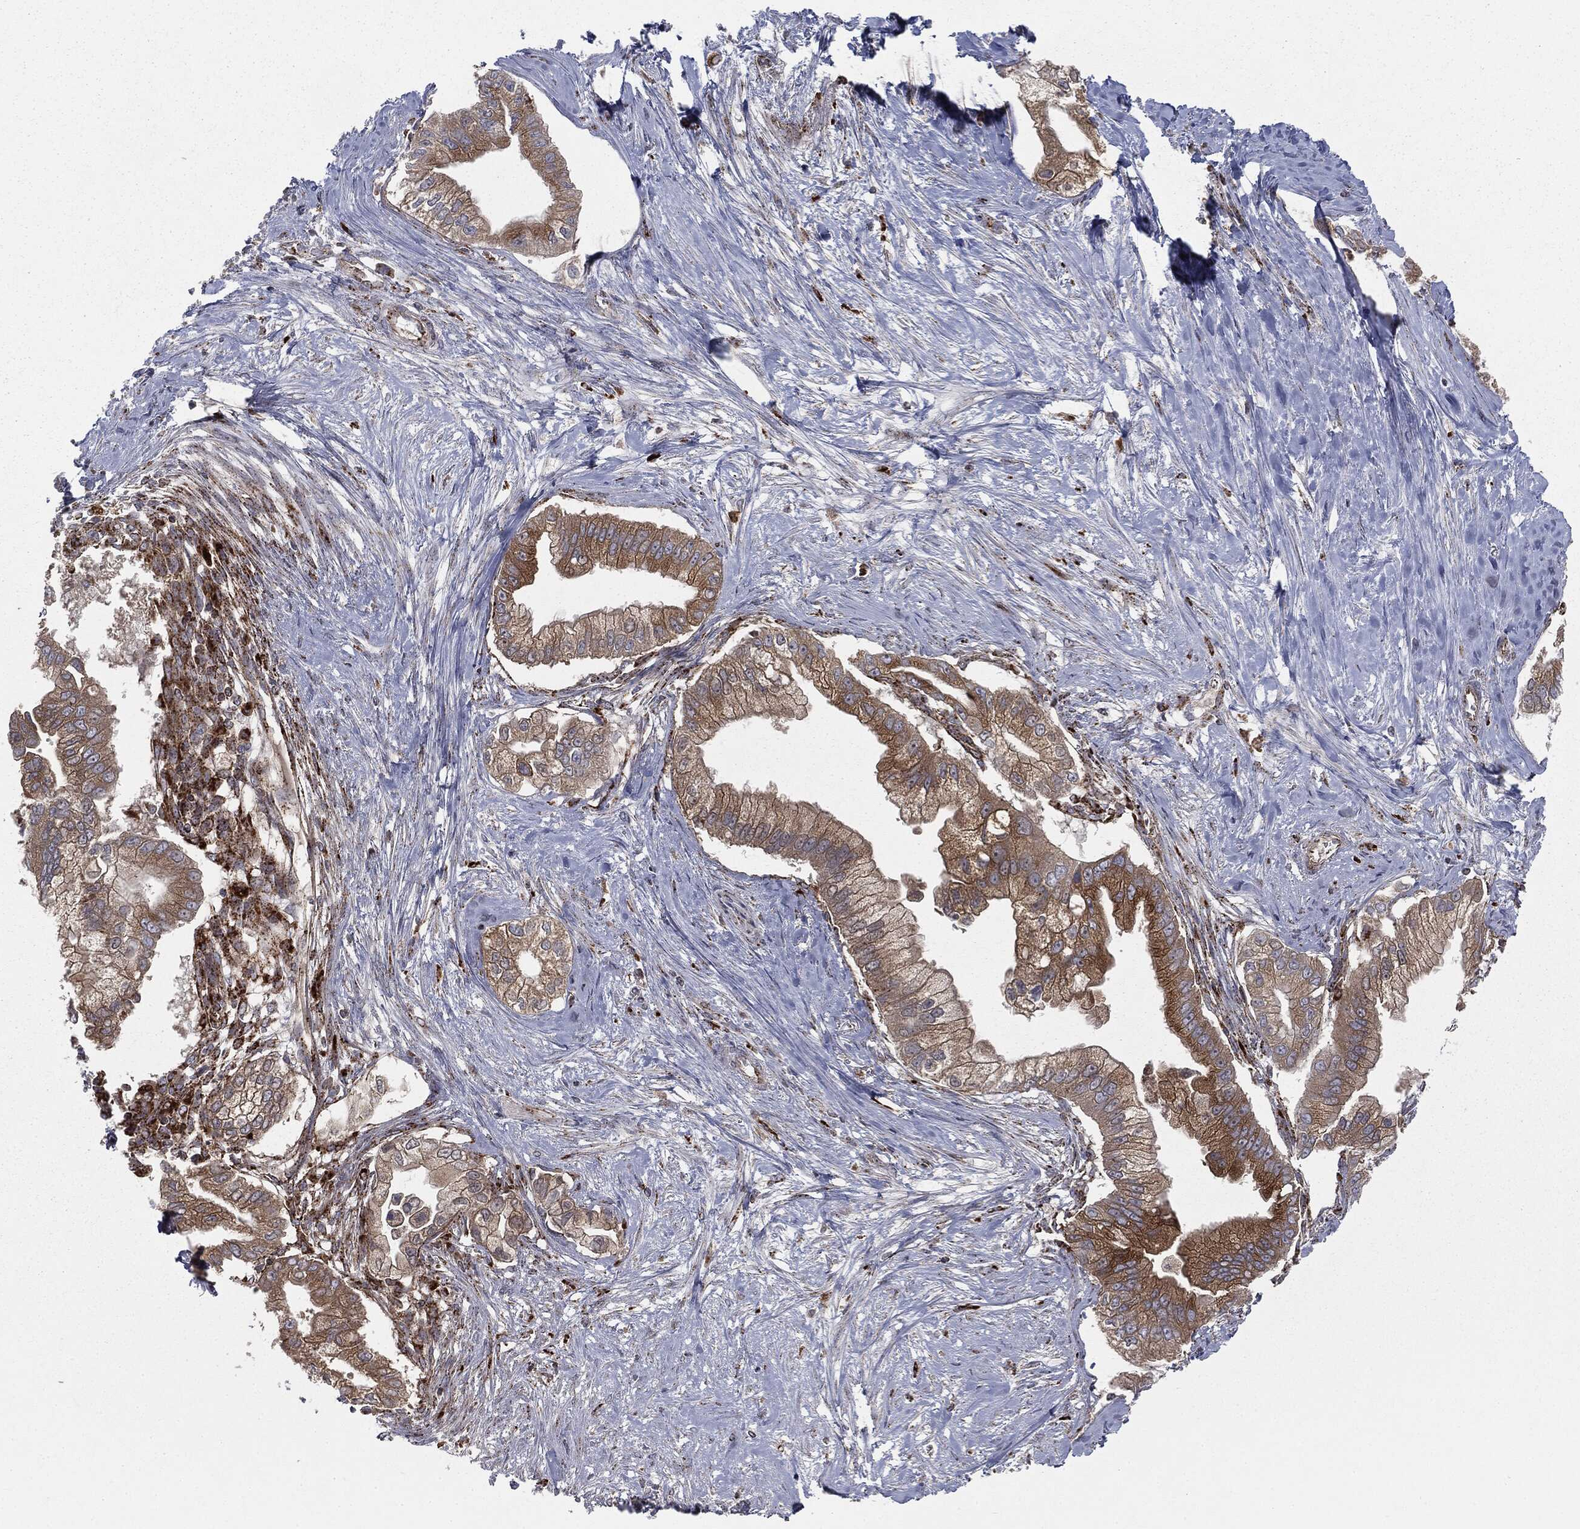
{"staining": {"intensity": "moderate", "quantity": ">75%", "location": "cytoplasmic/membranous"}, "tissue": "pancreatic cancer", "cell_type": "Tumor cells", "image_type": "cancer", "snomed": [{"axis": "morphology", "description": "Adenocarcinoma, NOS"}, {"axis": "topography", "description": "Pancreas"}], "caption": "There is medium levels of moderate cytoplasmic/membranous expression in tumor cells of pancreatic cancer, as demonstrated by immunohistochemical staining (brown color).", "gene": "CTSA", "patient": {"sex": "male", "age": 70}}